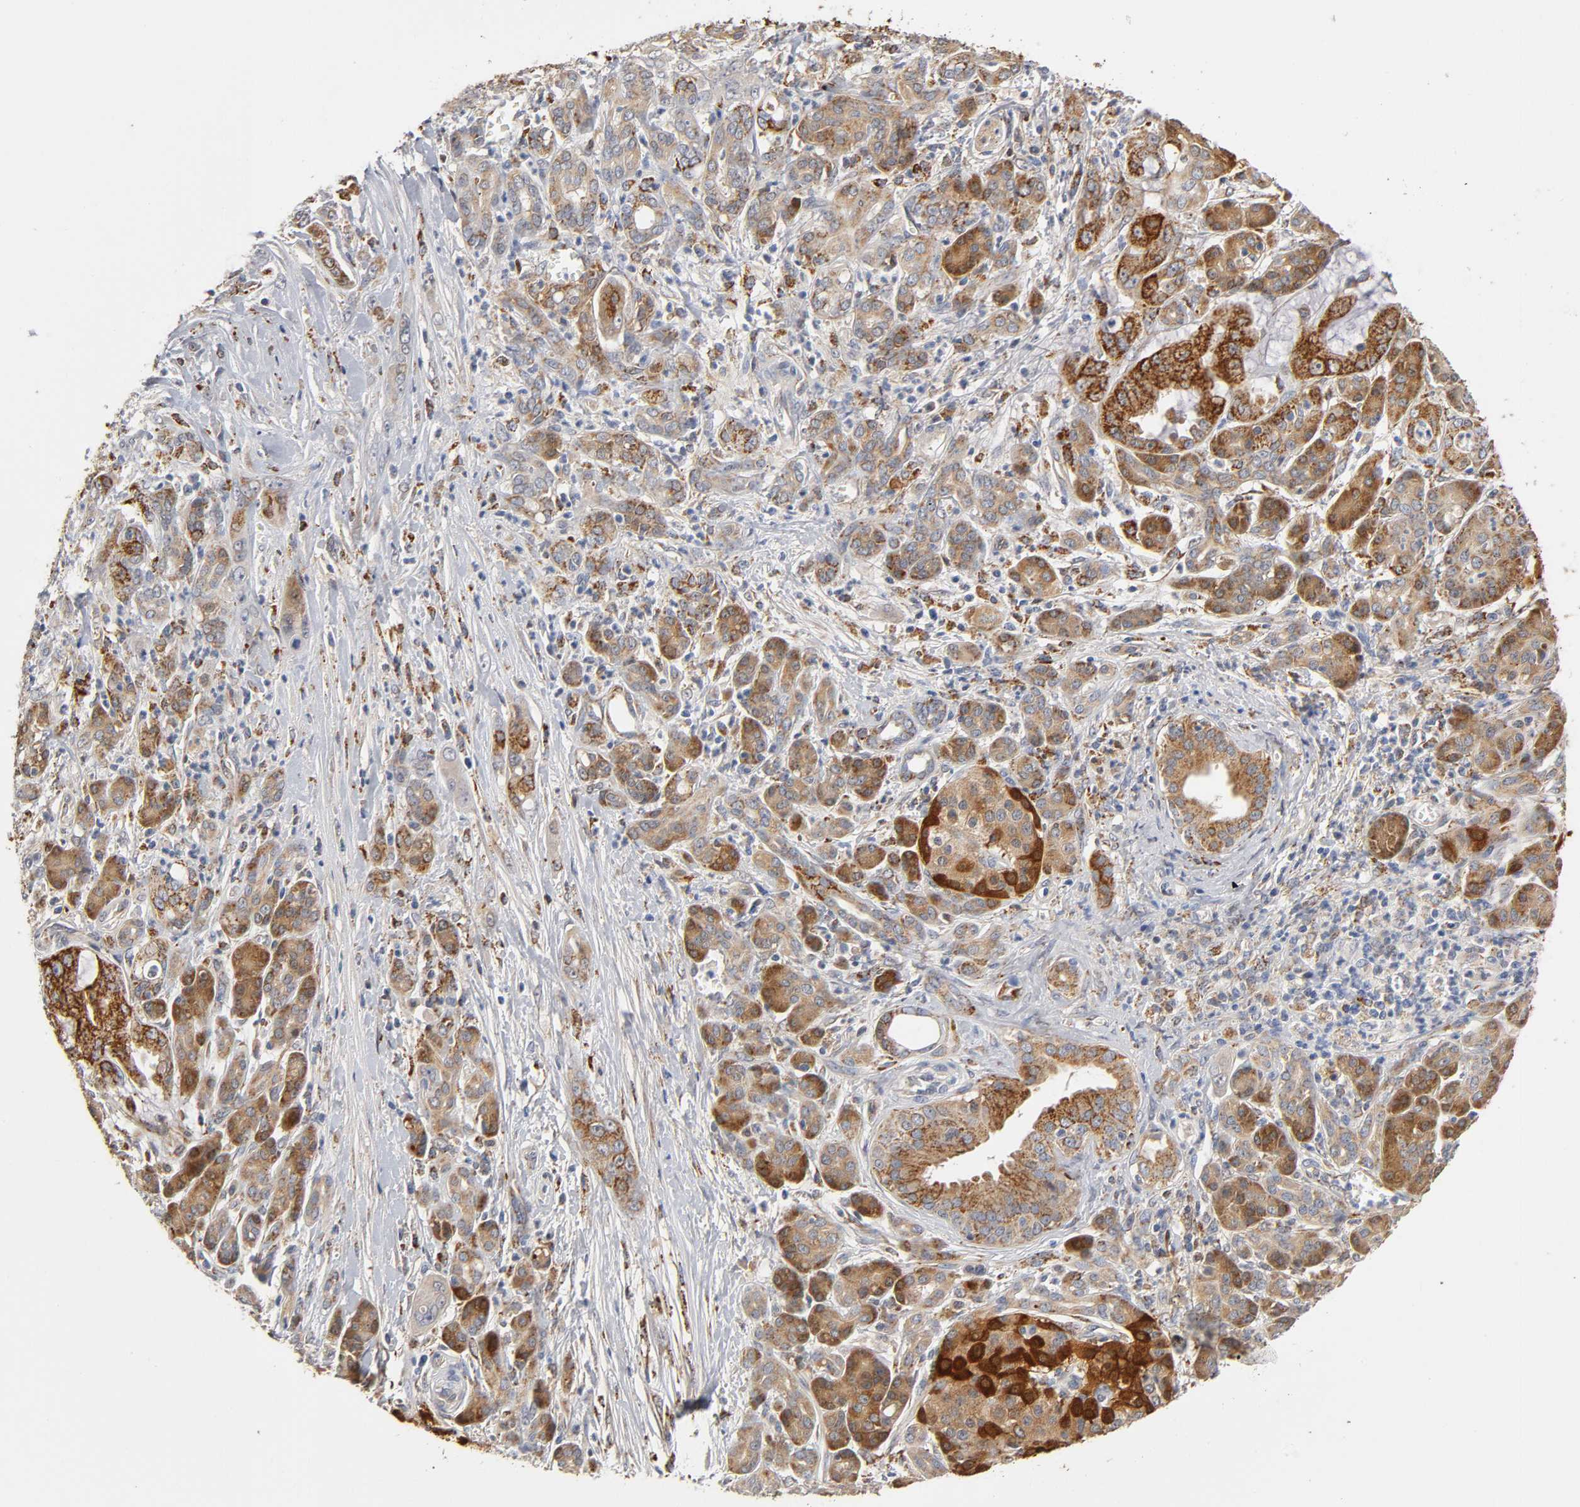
{"staining": {"intensity": "strong", "quantity": ">75%", "location": "cytoplasmic/membranous"}, "tissue": "pancreatic cancer", "cell_type": "Tumor cells", "image_type": "cancer", "snomed": [{"axis": "morphology", "description": "Adenocarcinoma, NOS"}, {"axis": "topography", "description": "Pancreas"}], "caption": "Human pancreatic adenocarcinoma stained for a protein (brown) reveals strong cytoplasmic/membranous positive expression in approximately >75% of tumor cells.", "gene": "ISG15", "patient": {"sex": "male", "age": 59}}